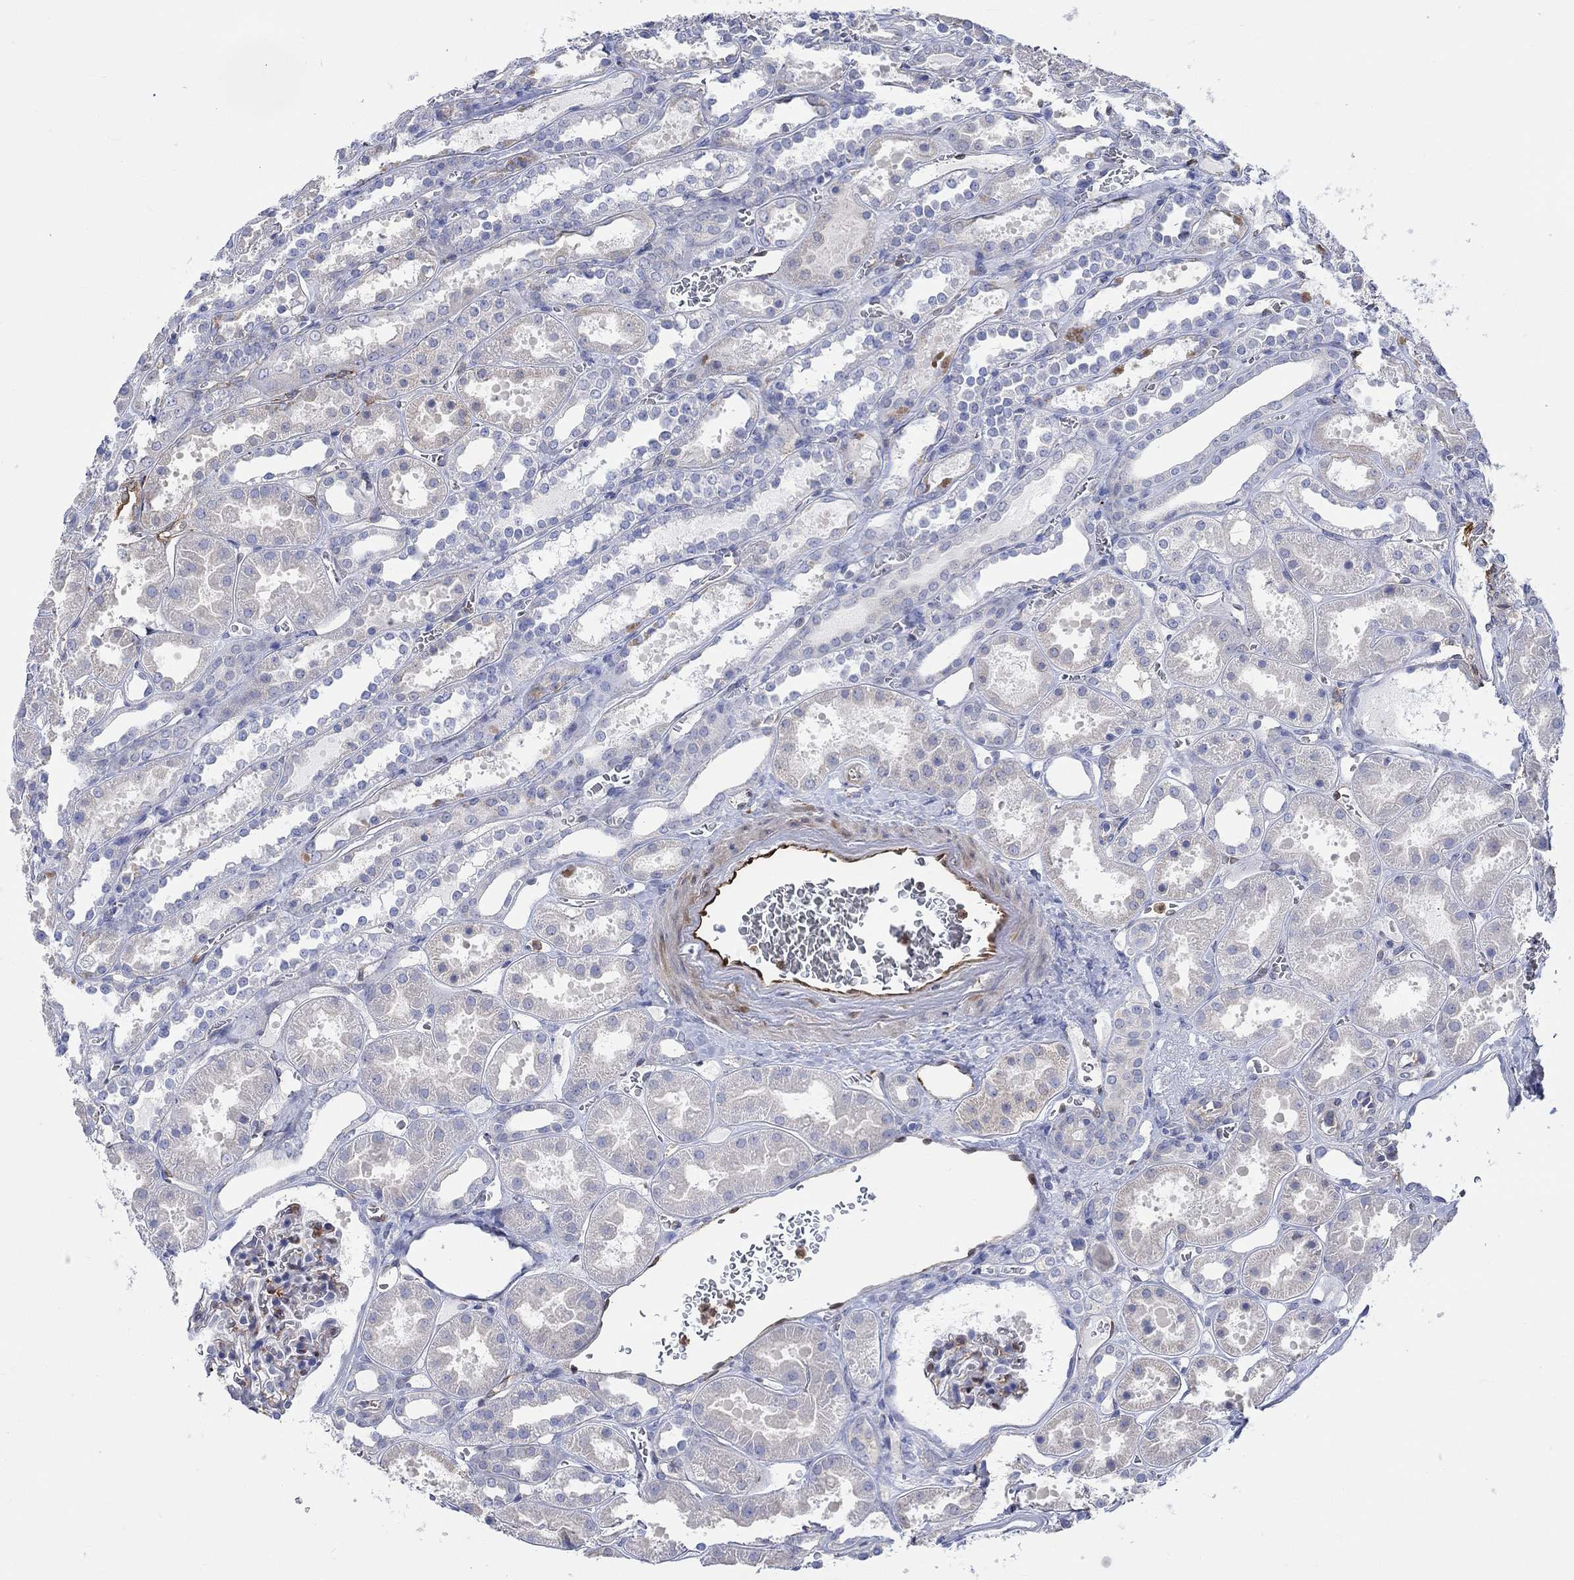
{"staining": {"intensity": "weak", "quantity": "<25%", "location": "cytoplasmic/membranous"}, "tissue": "kidney", "cell_type": "Cells in glomeruli", "image_type": "normal", "snomed": [{"axis": "morphology", "description": "Normal tissue, NOS"}, {"axis": "topography", "description": "Kidney"}], "caption": "Cells in glomeruli show no significant protein expression in normal kidney.", "gene": "TGM2", "patient": {"sex": "female", "age": 41}}